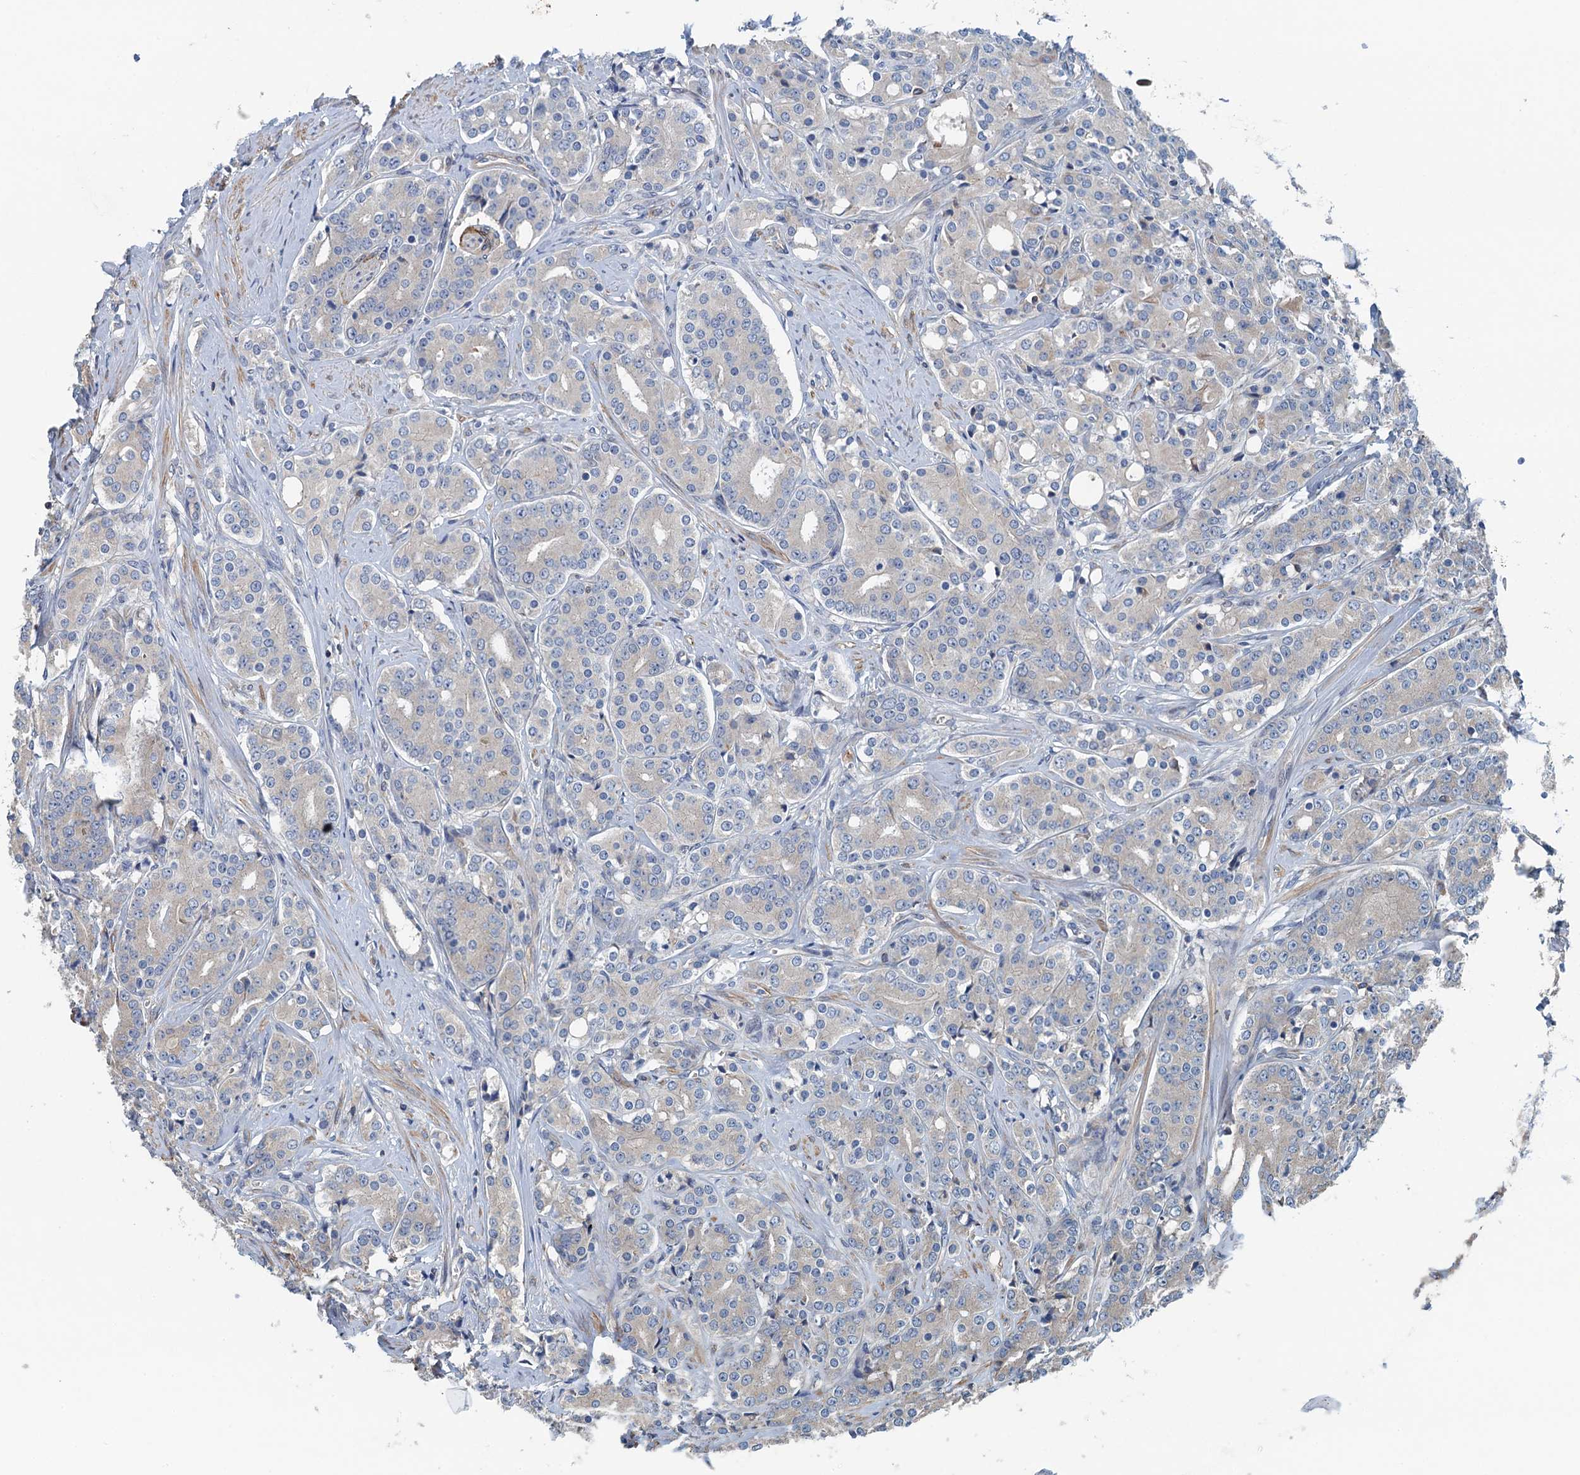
{"staining": {"intensity": "negative", "quantity": "none", "location": "none"}, "tissue": "prostate cancer", "cell_type": "Tumor cells", "image_type": "cancer", "snomed": [{"axis": "morphology", "description": "Adenocarcinoma, High grade"}, {"axis": "topography", "description": "Prostate"}], "caption": "Prostate cancer stained for a protein using IHC reveals no positivity tumor cells.", "gene": "PPP1R14D", "patient": {"sex": "male", "age": 62}}